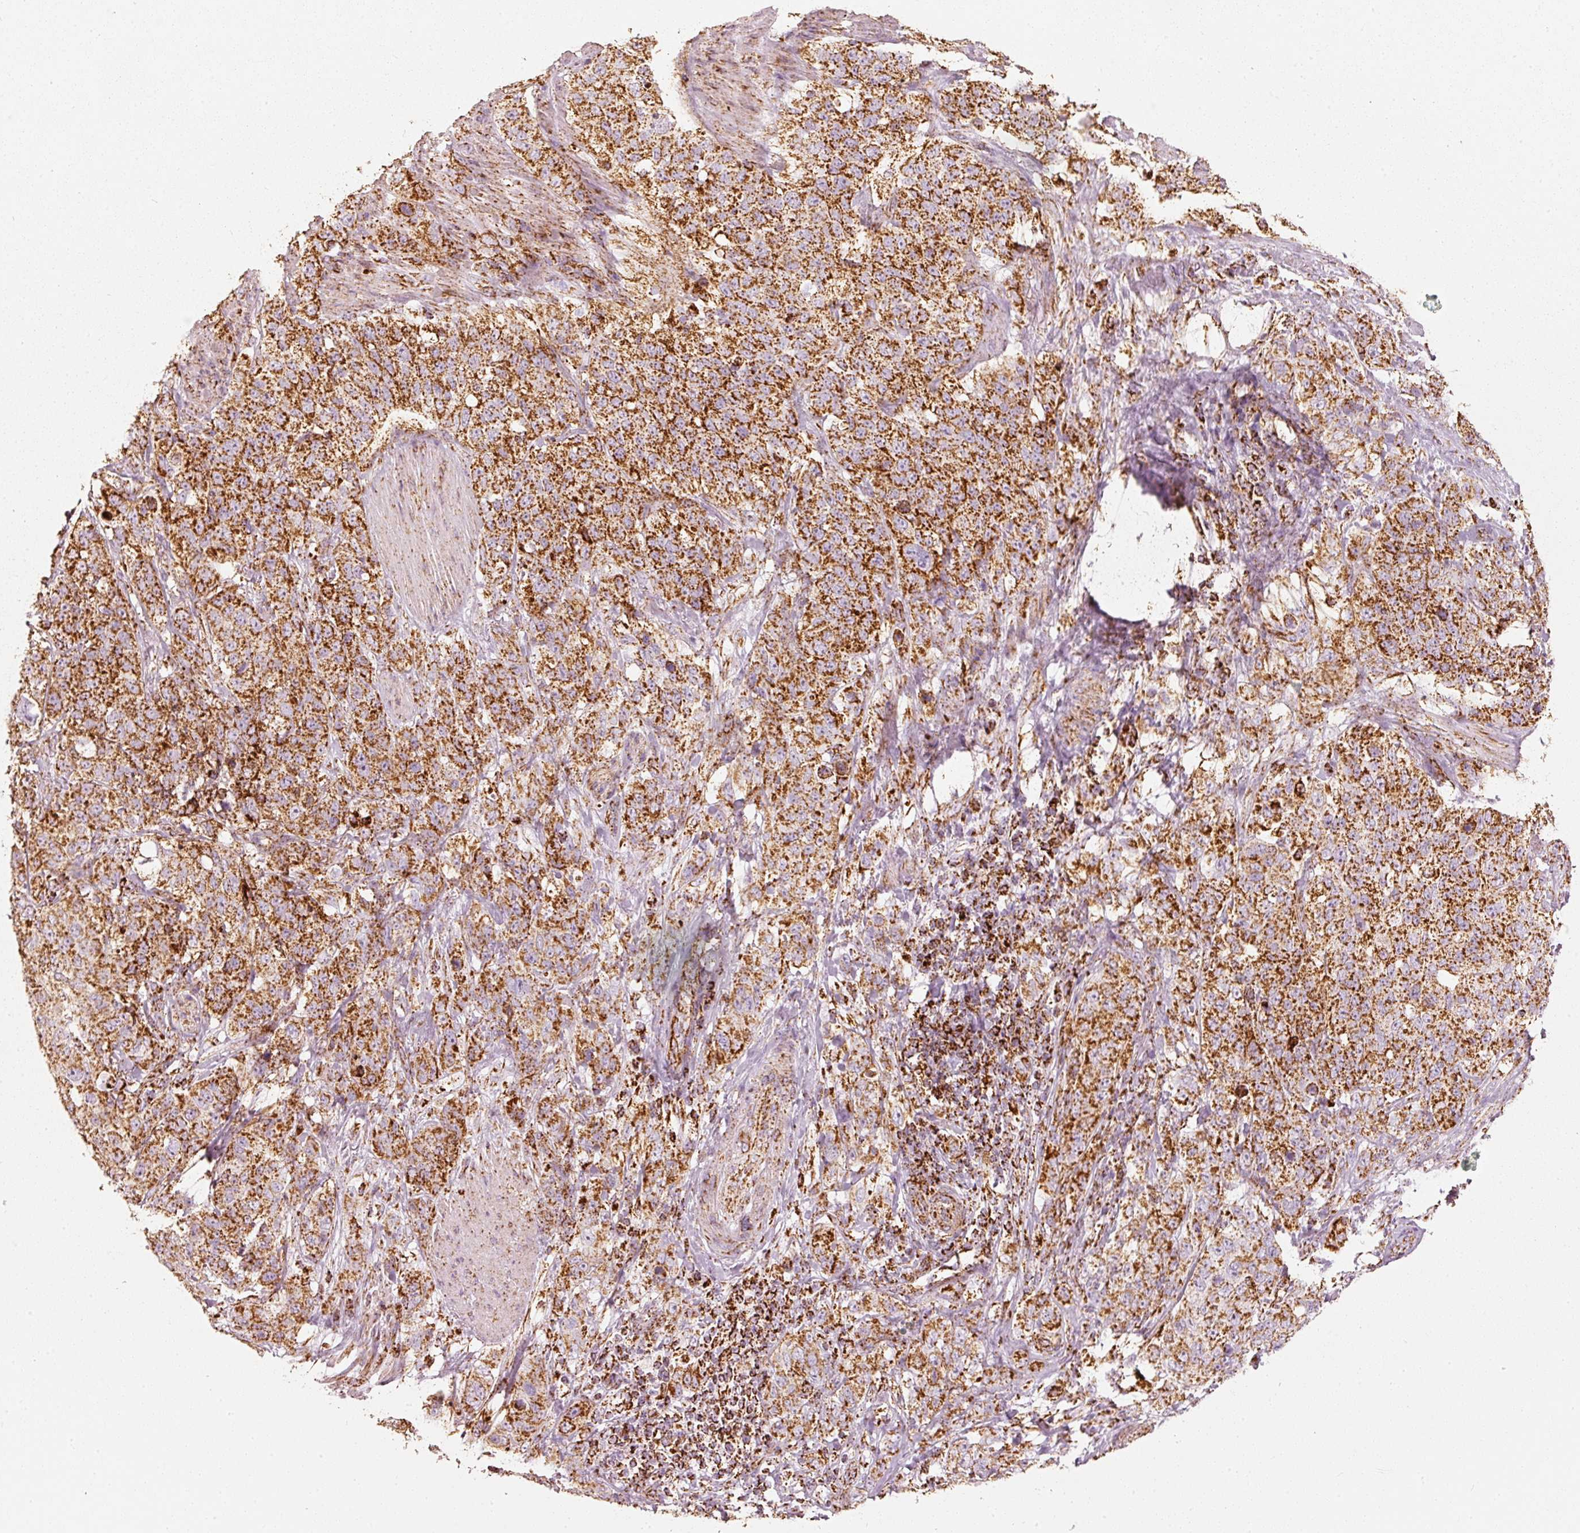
{"staining": {"intensity": "strong", "quantity": ">75%", "location": "cytoplasmic/membranous"}, "tissue": "stomach cancer", "cell_type": "Tumor cells", "image_type": "cancer", "snomed": [{"axis": "morphology", "description": "Adenocarcinoma, NOS"}, {"axis": "topography", "description": "Stomach"}], "caption": "Immunohistochemistry (IHC) of human stomach adenocarcinoma exhibits high levels of strong cytoplasmic/membranous positivity in about >75% of tumor cells.", "gene": "UQCRC1", "patient": {"sex": "male", "age": 48}}